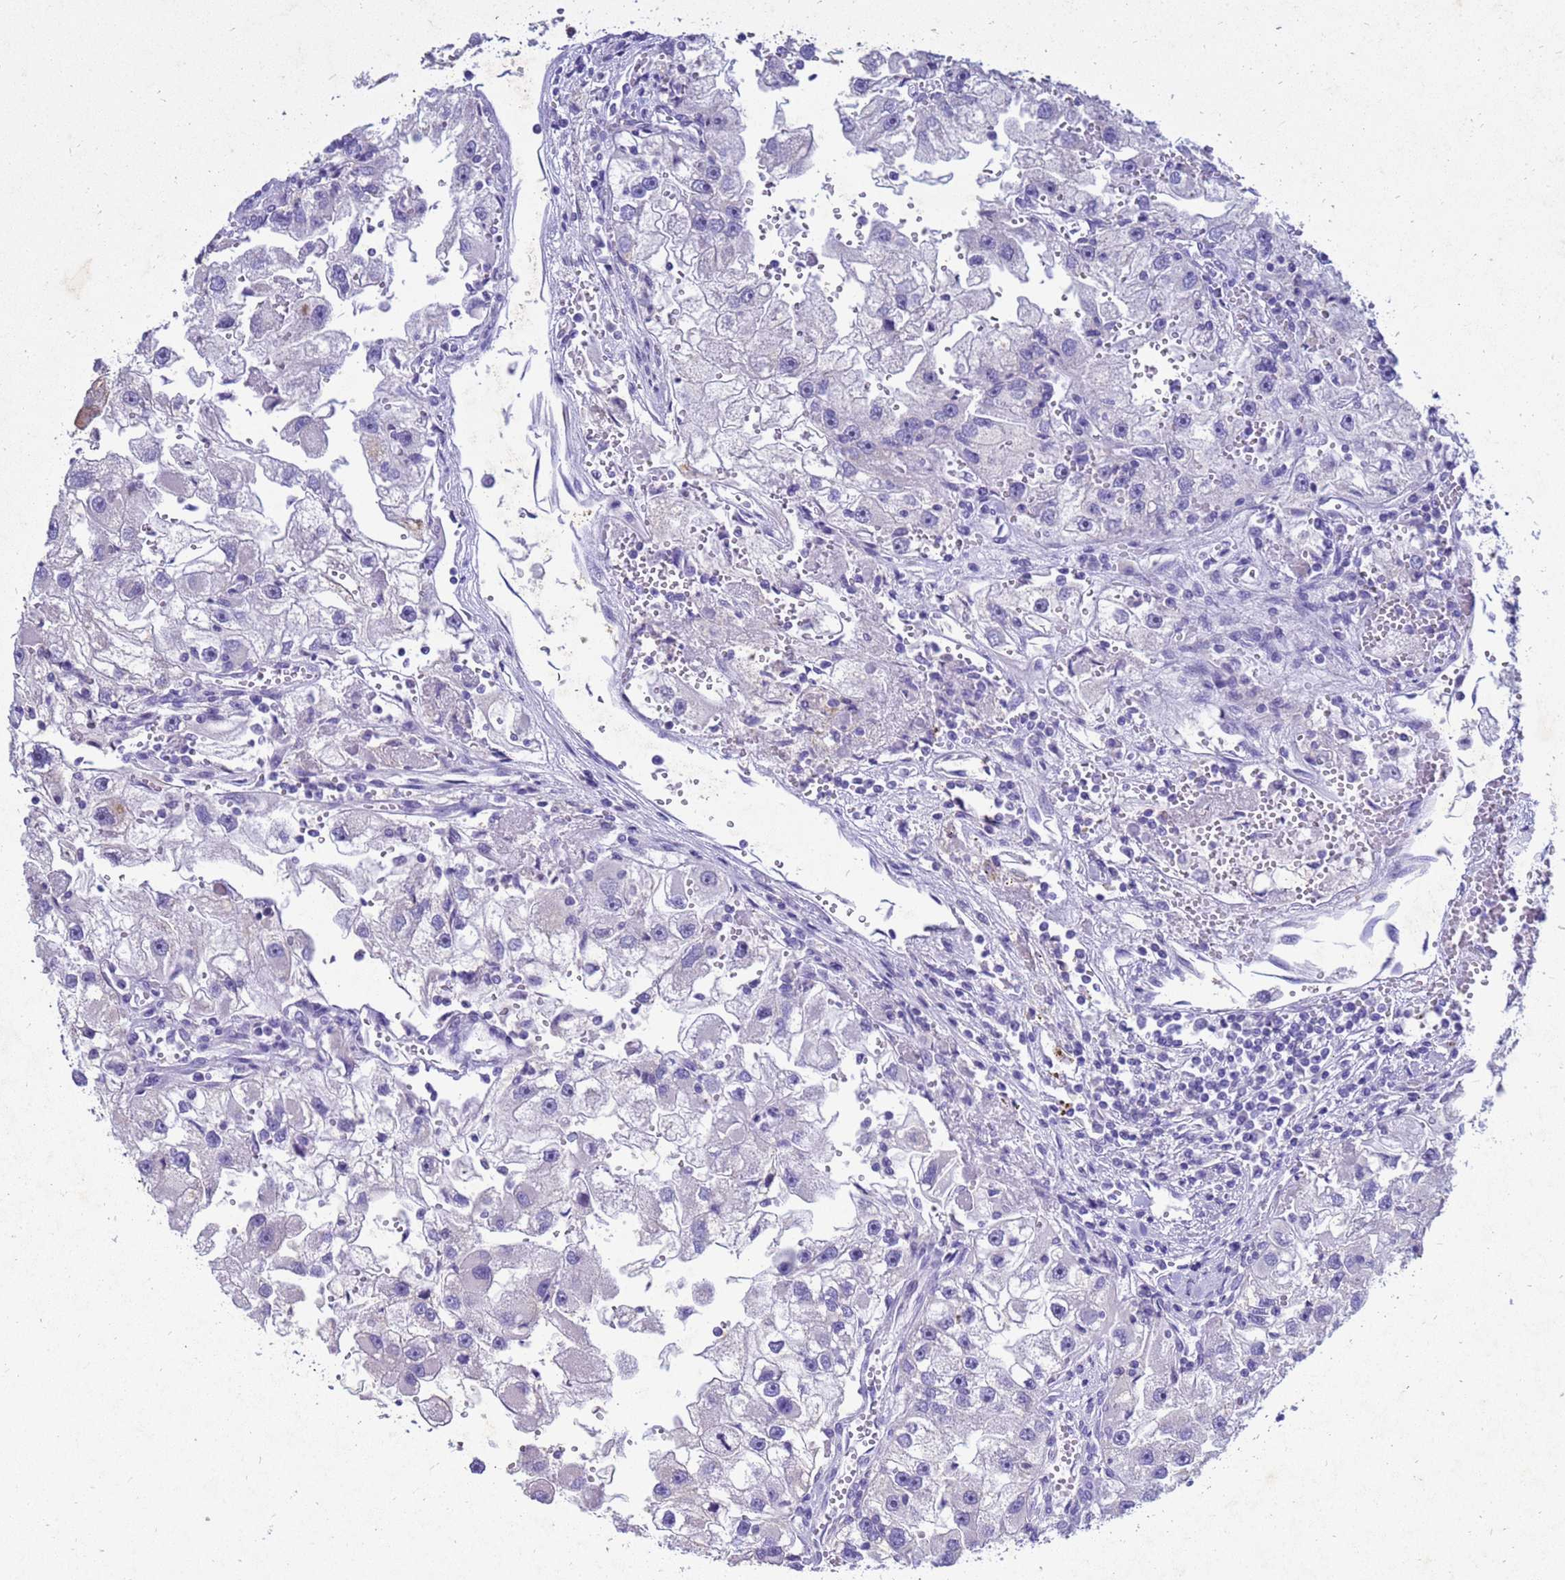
{"staining": {"intensity": "negative", "quantity": "none", "location": "none"}, "tissue": "renal cancer", "cell_type": "Tumor cells", "image_type": "cancer", "snomed": [{"axis": "morphology", "description": "Adenocarcinoma, NOS"}, {"axis": "topography", "description": "Kidney"}], "caption": "A photomicrograph of renal adenocarcinoma stained for a protein displays no brown staining in tumor cells. (IHC, brightfield microscopy, high magnification).", "gene": "AKR1C1", "patient": {"sex": "male", "age": 63}}